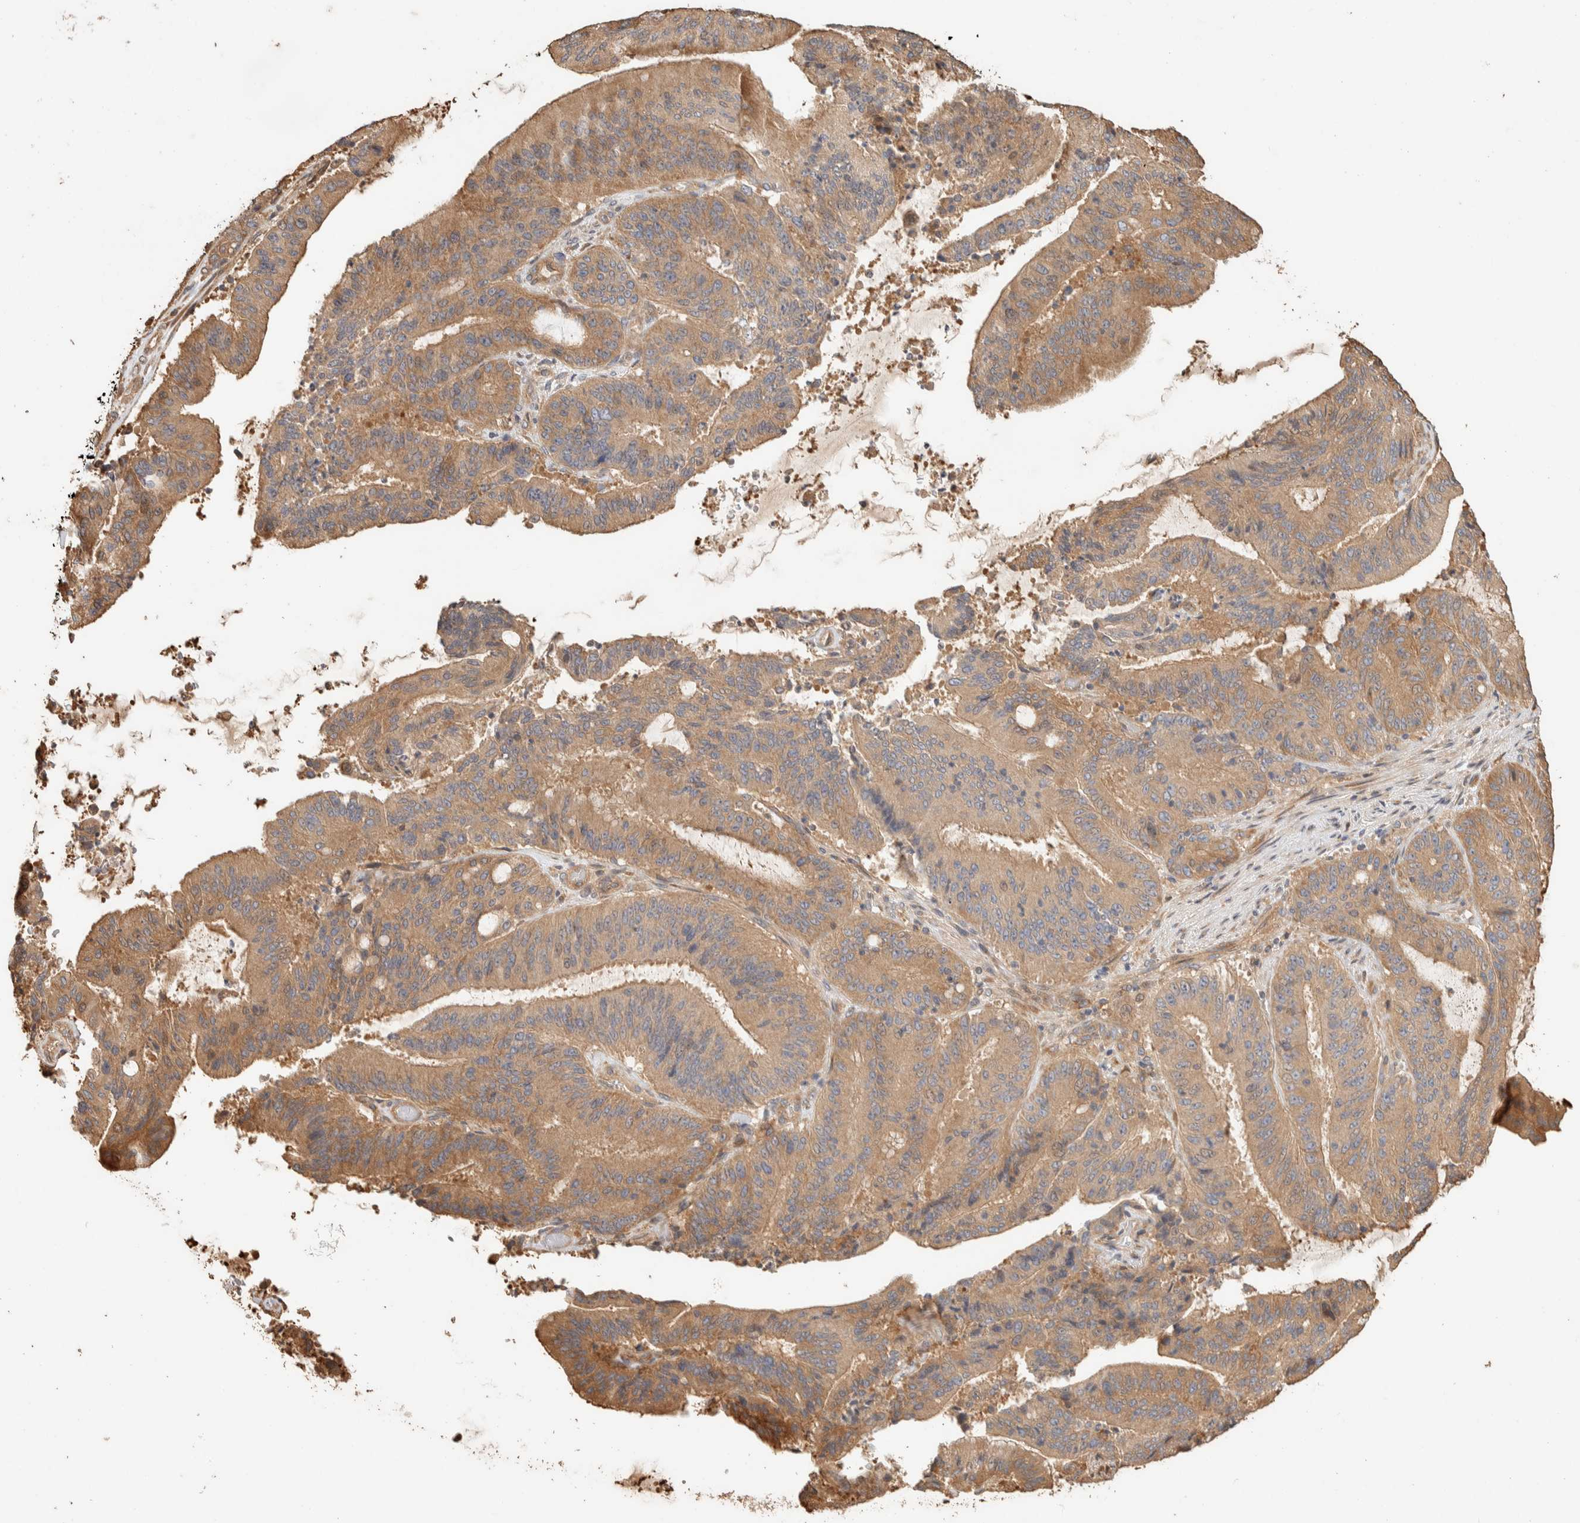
{"staining": {"intensity": "moderate", "quantity": ">75%", "location": "cytoplasmic/membranous"}, "tissue": "liver cancer", "cell_type": "Tumor cells", "image_type": "cancer", "snomed": [{"axis": "morphology", "description": "Normal tissue, NOS"}, {"axis": "morphology", "description": "Cholangiocarcinoma"}, {"axis": "topography", "description": "Liver"}, {"axis": "topography", "description": "Peripheral nerve tissue"}], "caption": "Human liver cancer (cholangiocarcinoma) stained with a protein marker demonstrates moderate staining in tumor cells.", "gene": "EXOC7", "patient": {"sex": "female", "age": 73}}